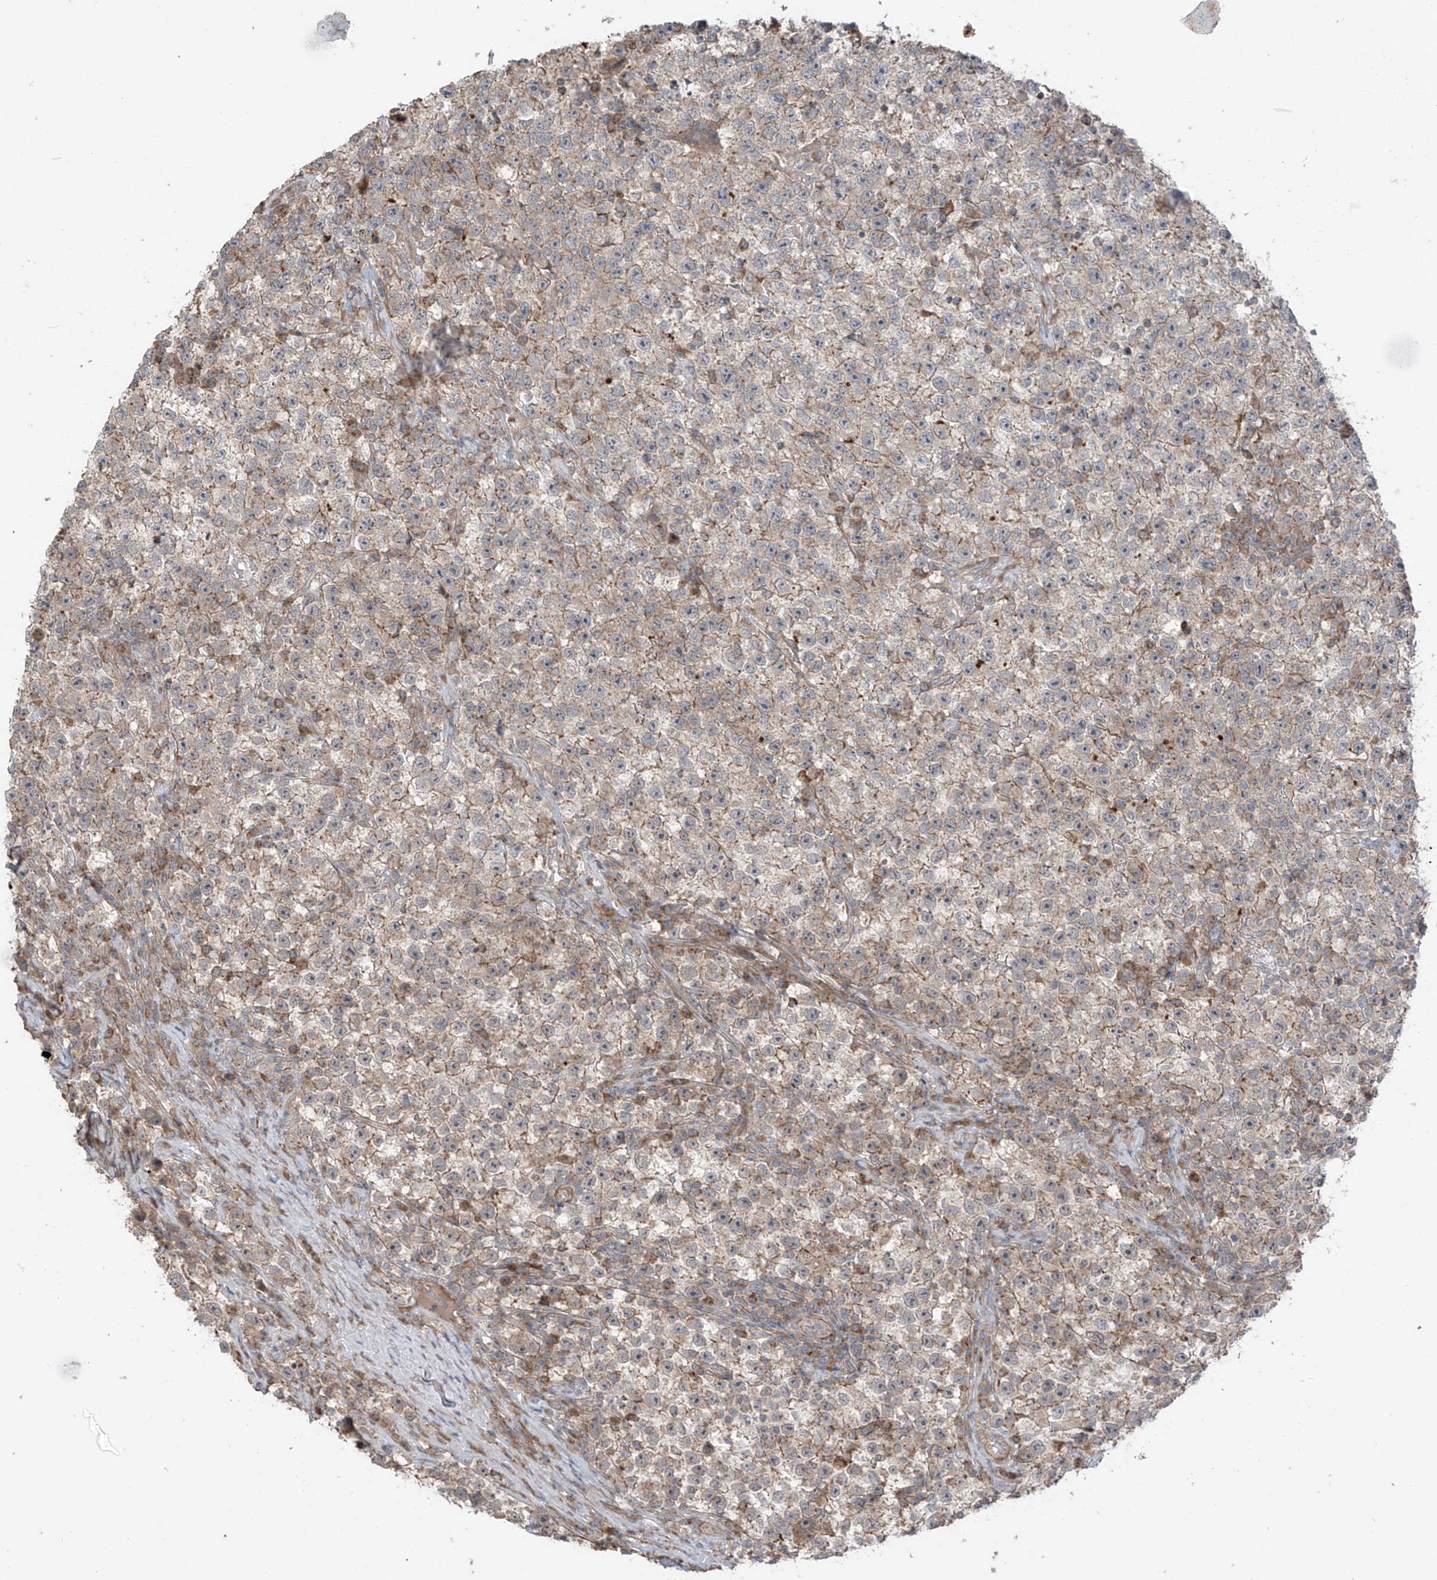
{"staining": {"intensity": "weak", "quantity": "<25%", "location": "cytoplasmic/membranous"}, "tissue": "testis cancer", "cell_type": "Tumor cells", "image_type": "cancer", "snomed": [{"axis": "morphology", "description": "Seminoma, NOS"}, {"axis": "topography", "description": "Testis"}], "caption": "IHC of testis seminoma shows no positivity in tumor cells.", "gene": "LRRC74A", "patient": {"sex": "male", "age": 22}}